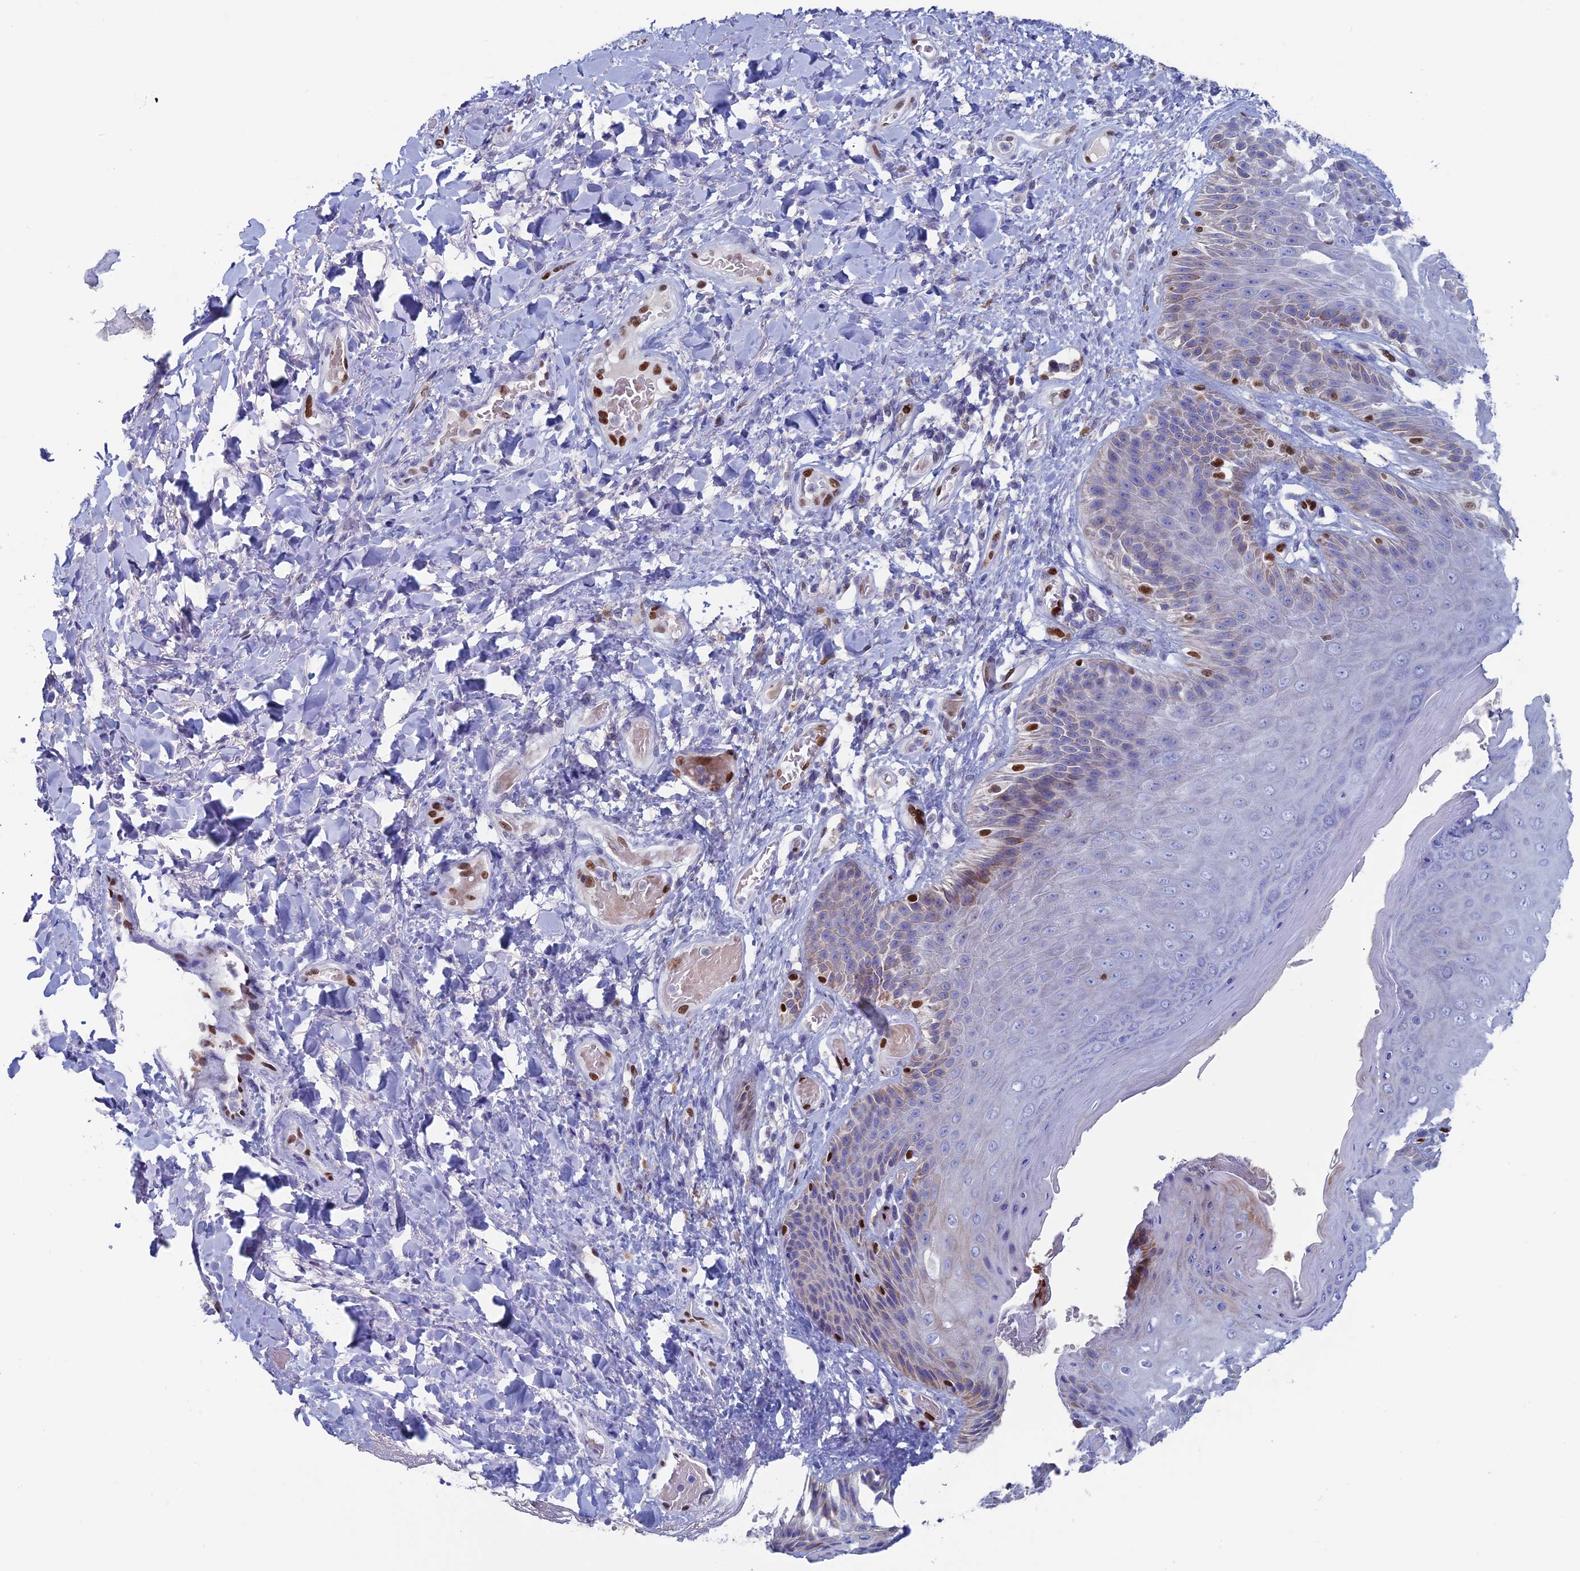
{"staining": {"intensity": "moderate", "quantity": "<25%", "location": "nuclear"}, "tissue": "skin", "cell_type": "Epidermal cells", "image_type": "normal", "snomed": [{"axis": "morphology", "description": "Normal tissue, NOS"}, {"axis": "topography", "description": "Anal"}], "caption": "Brown immunohistochemical staining in normal skin demonstrates moderate nuclear positivity in about <25% of epidermal cells.", "gene": "NOL4L", "patient": {"sex": "female", "age": 89}}